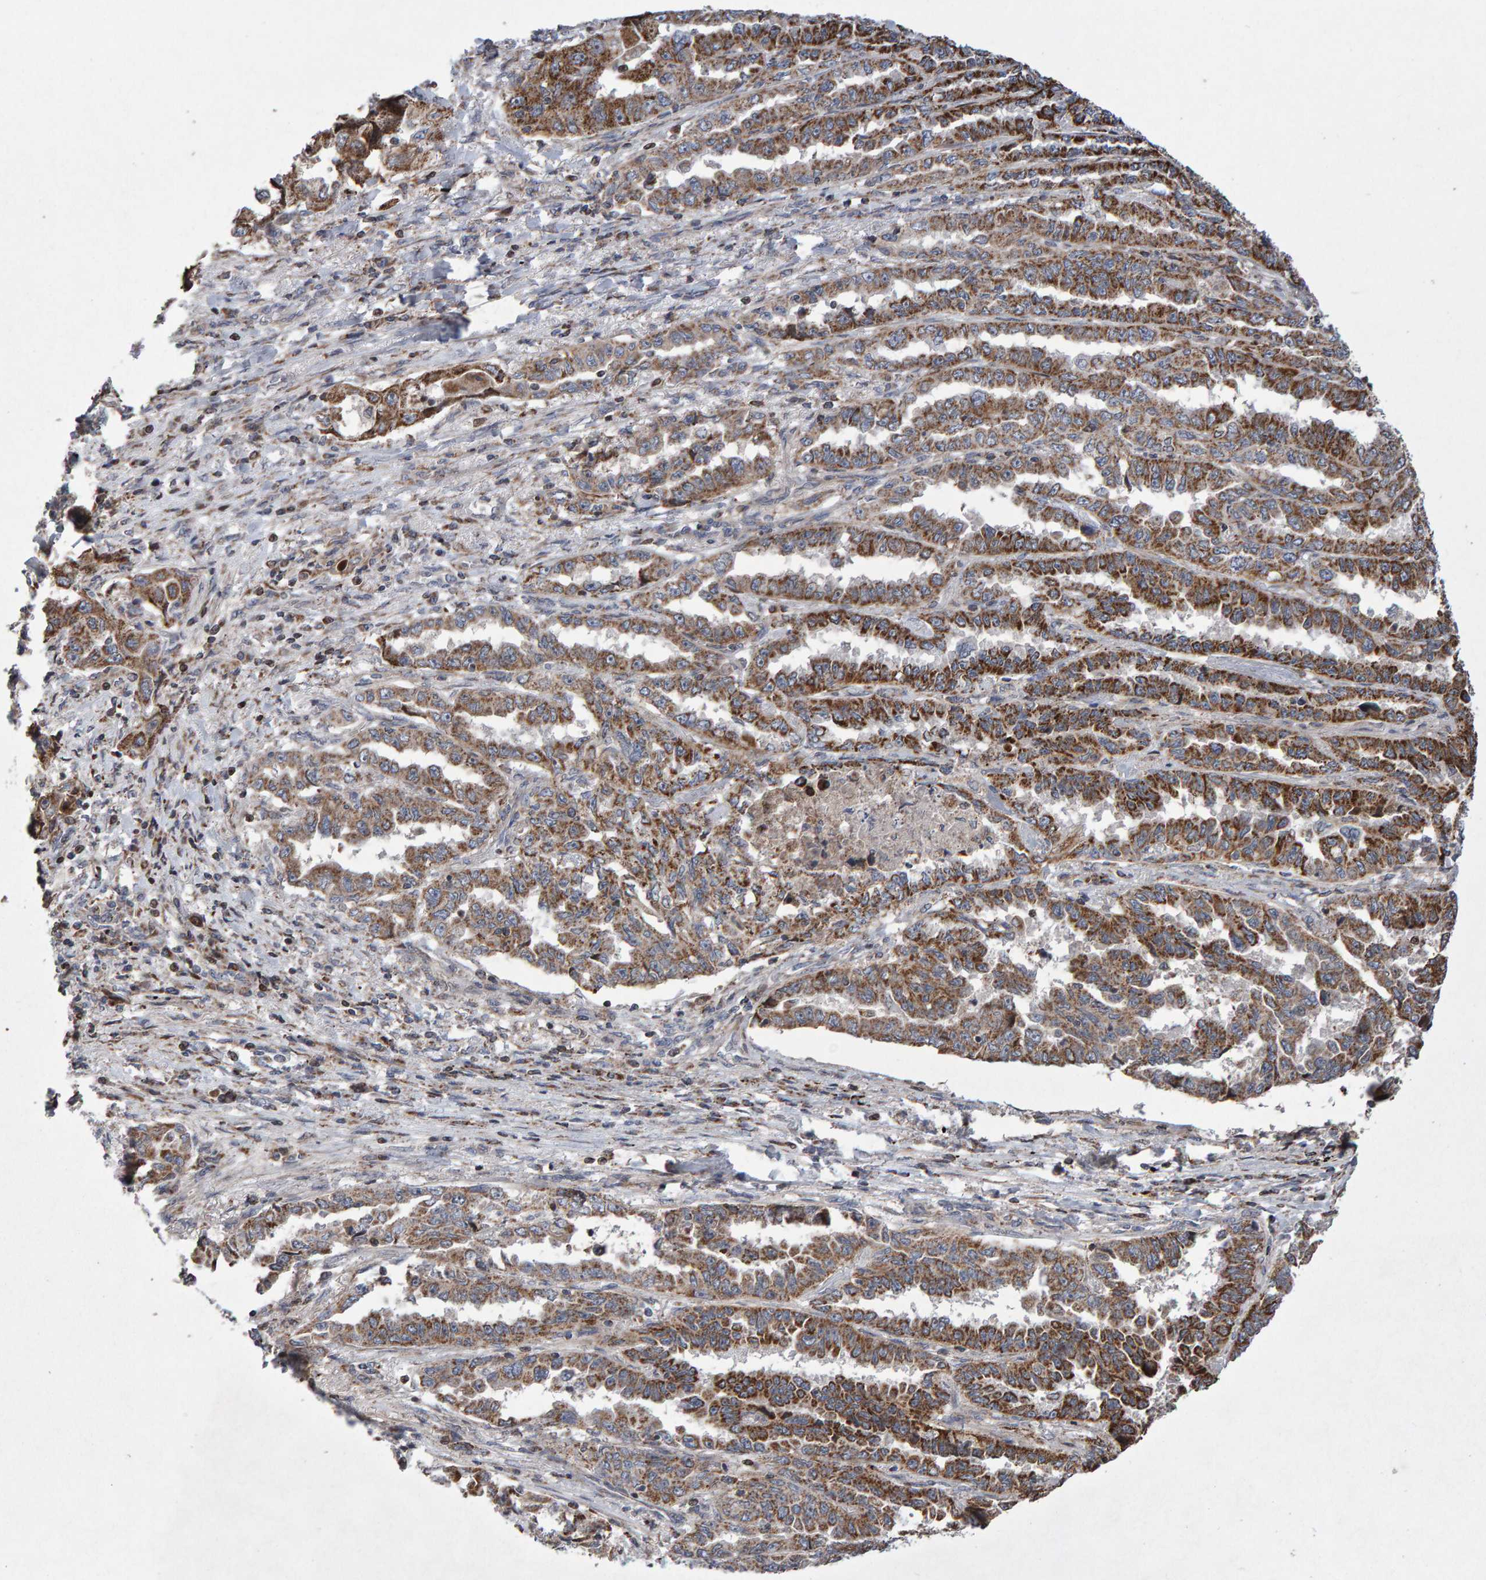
{"staining": {"intensity": "strong", "quantity": ">75%", "location": "cytoplasmic/membranous"}, "tissue": "lung cancer", "cell_type": "Tumor cells", "image_type": "cancer", "snomed": [{"axis": "morphology", "description": "Adenocarcinoma, NOS"}, {"axis": "topography", "description": "Lung"}], "caption": "Immunohistochemistry (IHC) image of neoplastic tissue: lung cancer (adenocarcinoma) stained using immunohistochemistry demonstrates high levels of strong protein expression localized specifically in the cytoplasmic/membranous of tumor cells, appearing as a cytoplasmic/membranous brown color.", "gene": "PECR", "patient": {"sex": "female", "age": 51}}